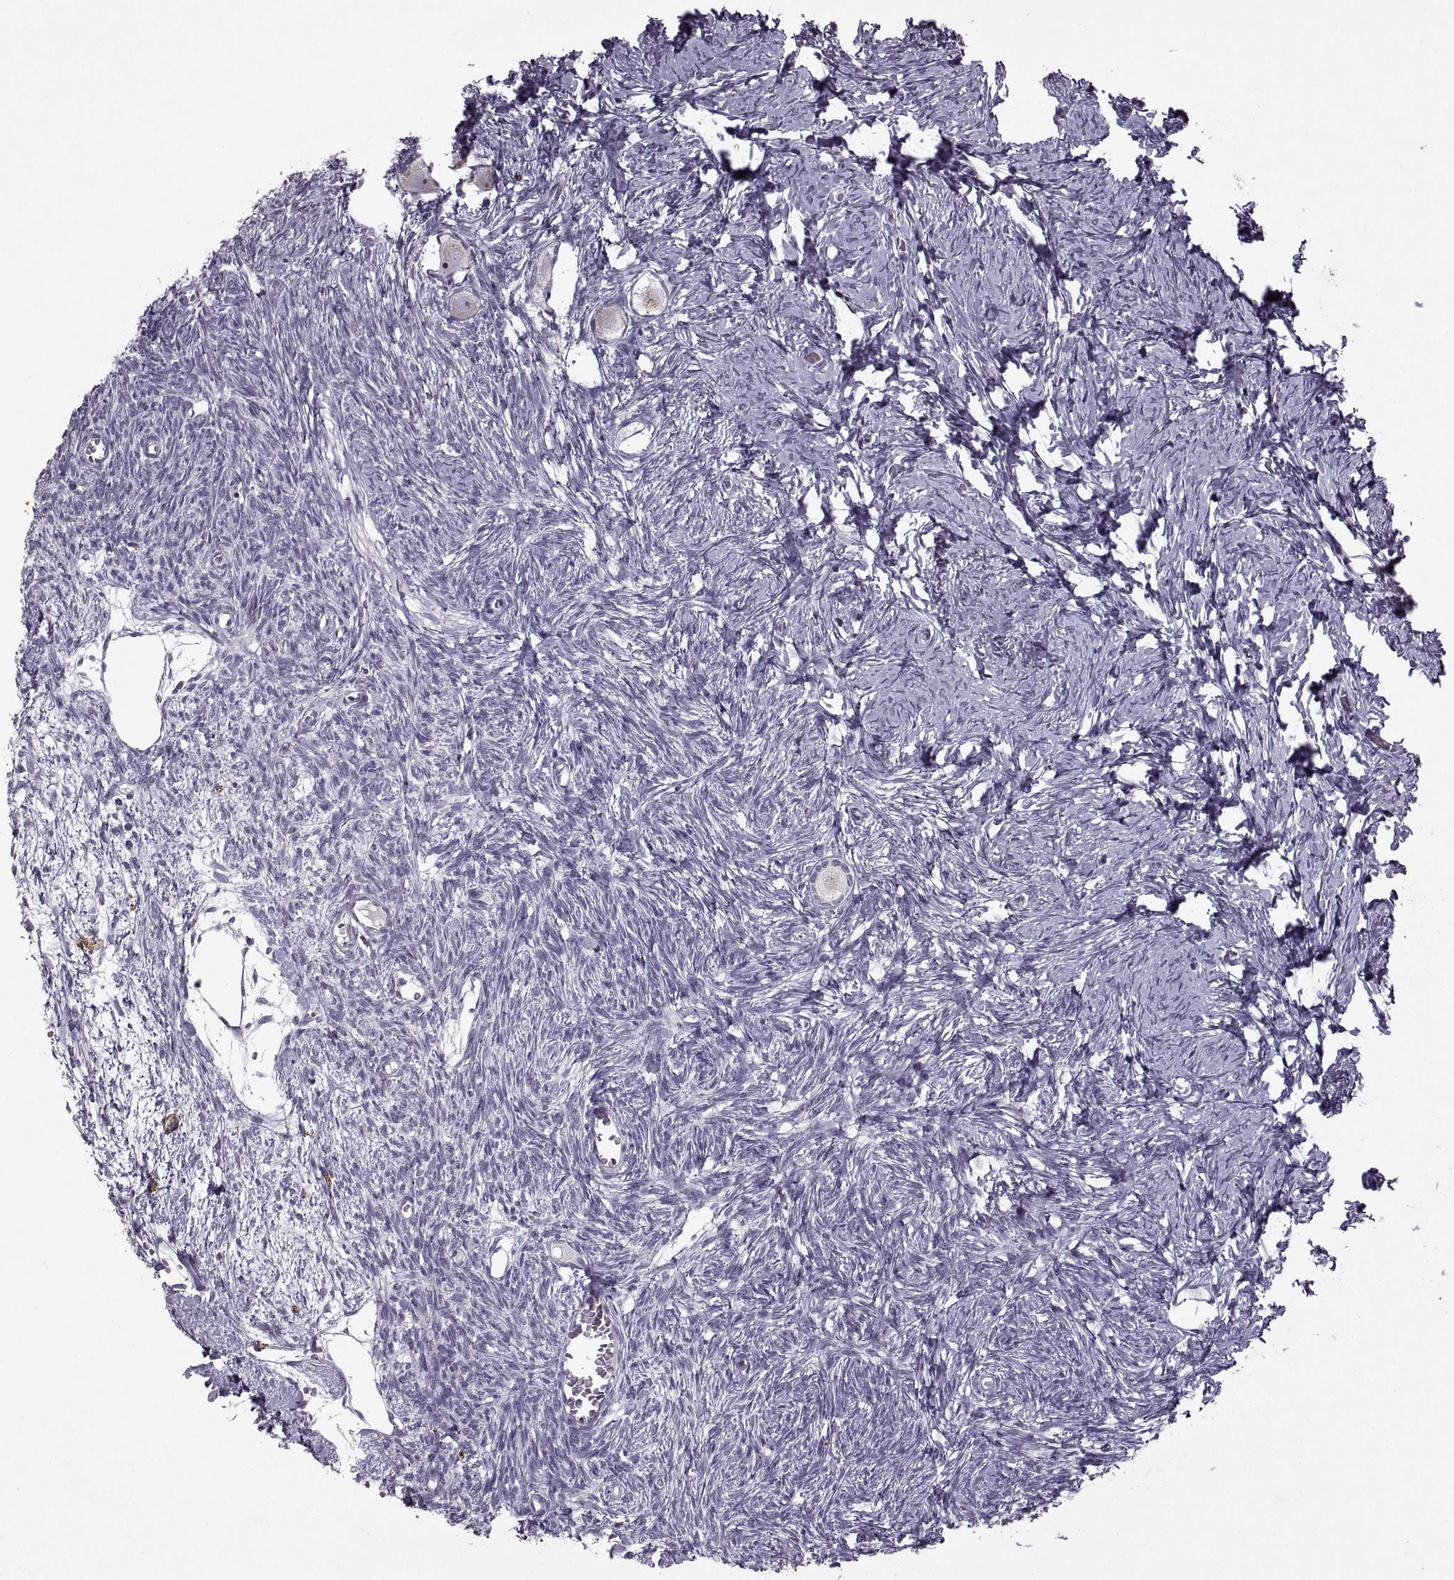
{"staining": {"intensity": "negative", "quantity": "none", "location": "none"}, "tissue": "ovary", "cell_type": "Follicle cells", "image_type": "normal", "snomed": [{"axis": "morphology", "description": "Normal tissue, NOS"}, {"axis": "topography", "description": "Ovary"}], "caption": "Immunohistochemistry of benign ovary demonstrates no staining in follicle cells. (DAB IHC with hematoxylin counter stain).", "gene": "SINHCAF", "patient": {"sex": "female", "age": 27}}